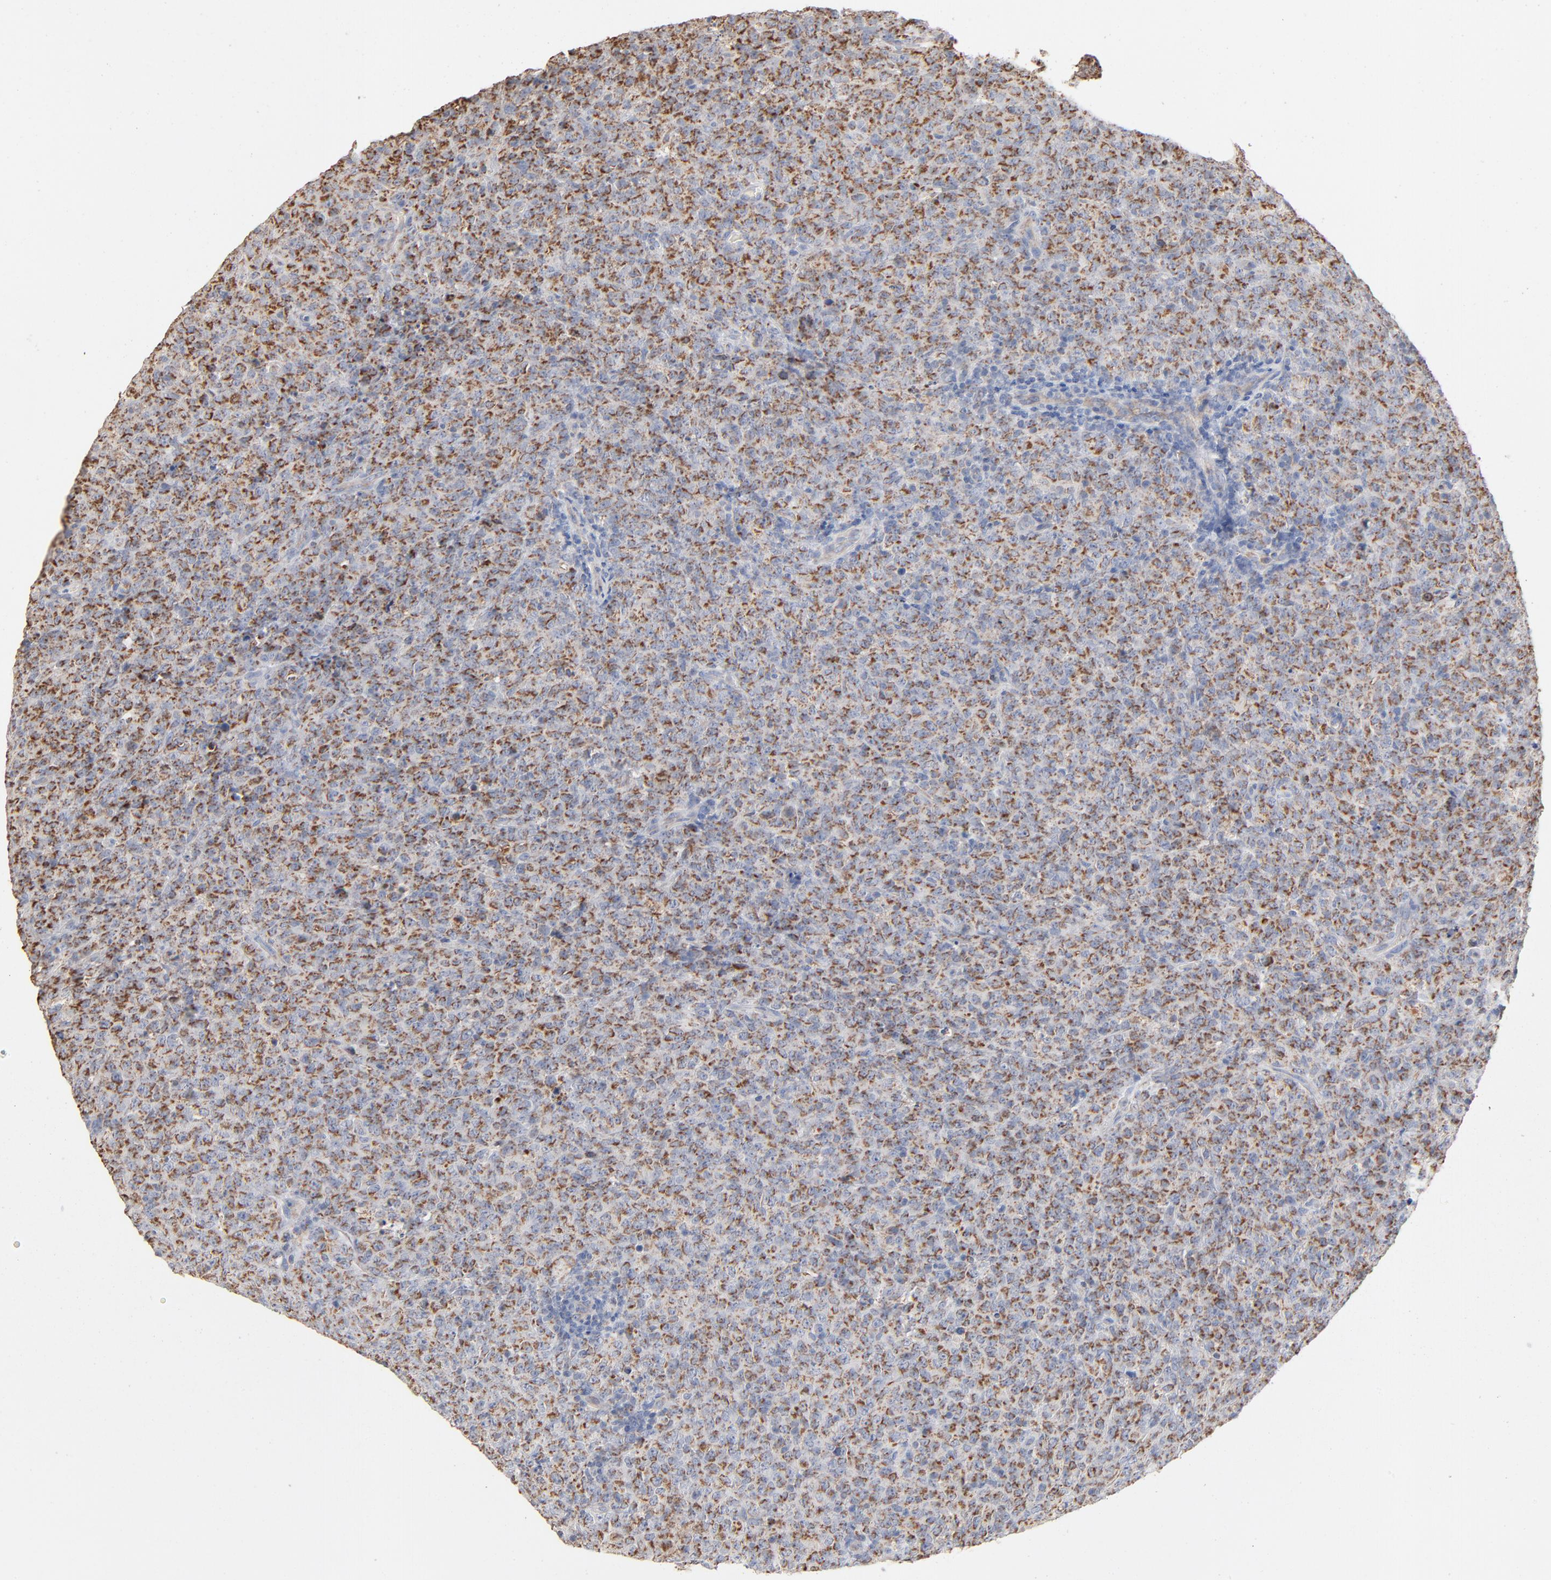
{"staining": {"intensity": "strong", "quantity": ">75%", "location": "cytoplasmic/membranous"}, "tissue": "lymphoma", "cell_type": "Tumor cells", "image_type": "cancer", "snomed": [{"axis": "morphology", "description": "Malignant lymphoma, non-Hodgkin's type, High grade"}, {"axis": "topography", "description": "Tonsil"}], "caption": "Lymphoma stained with DAB IHC displays high levels of strong cytoplasmic/membranous staining in about >75% of tumor cells. (Stains: DAB in brown, nuclei in blue, Microscopy: brightfield microscopy at high magnification).", "gene": "UQCRC1", "patient": {"sex": "female", "age": 36}}